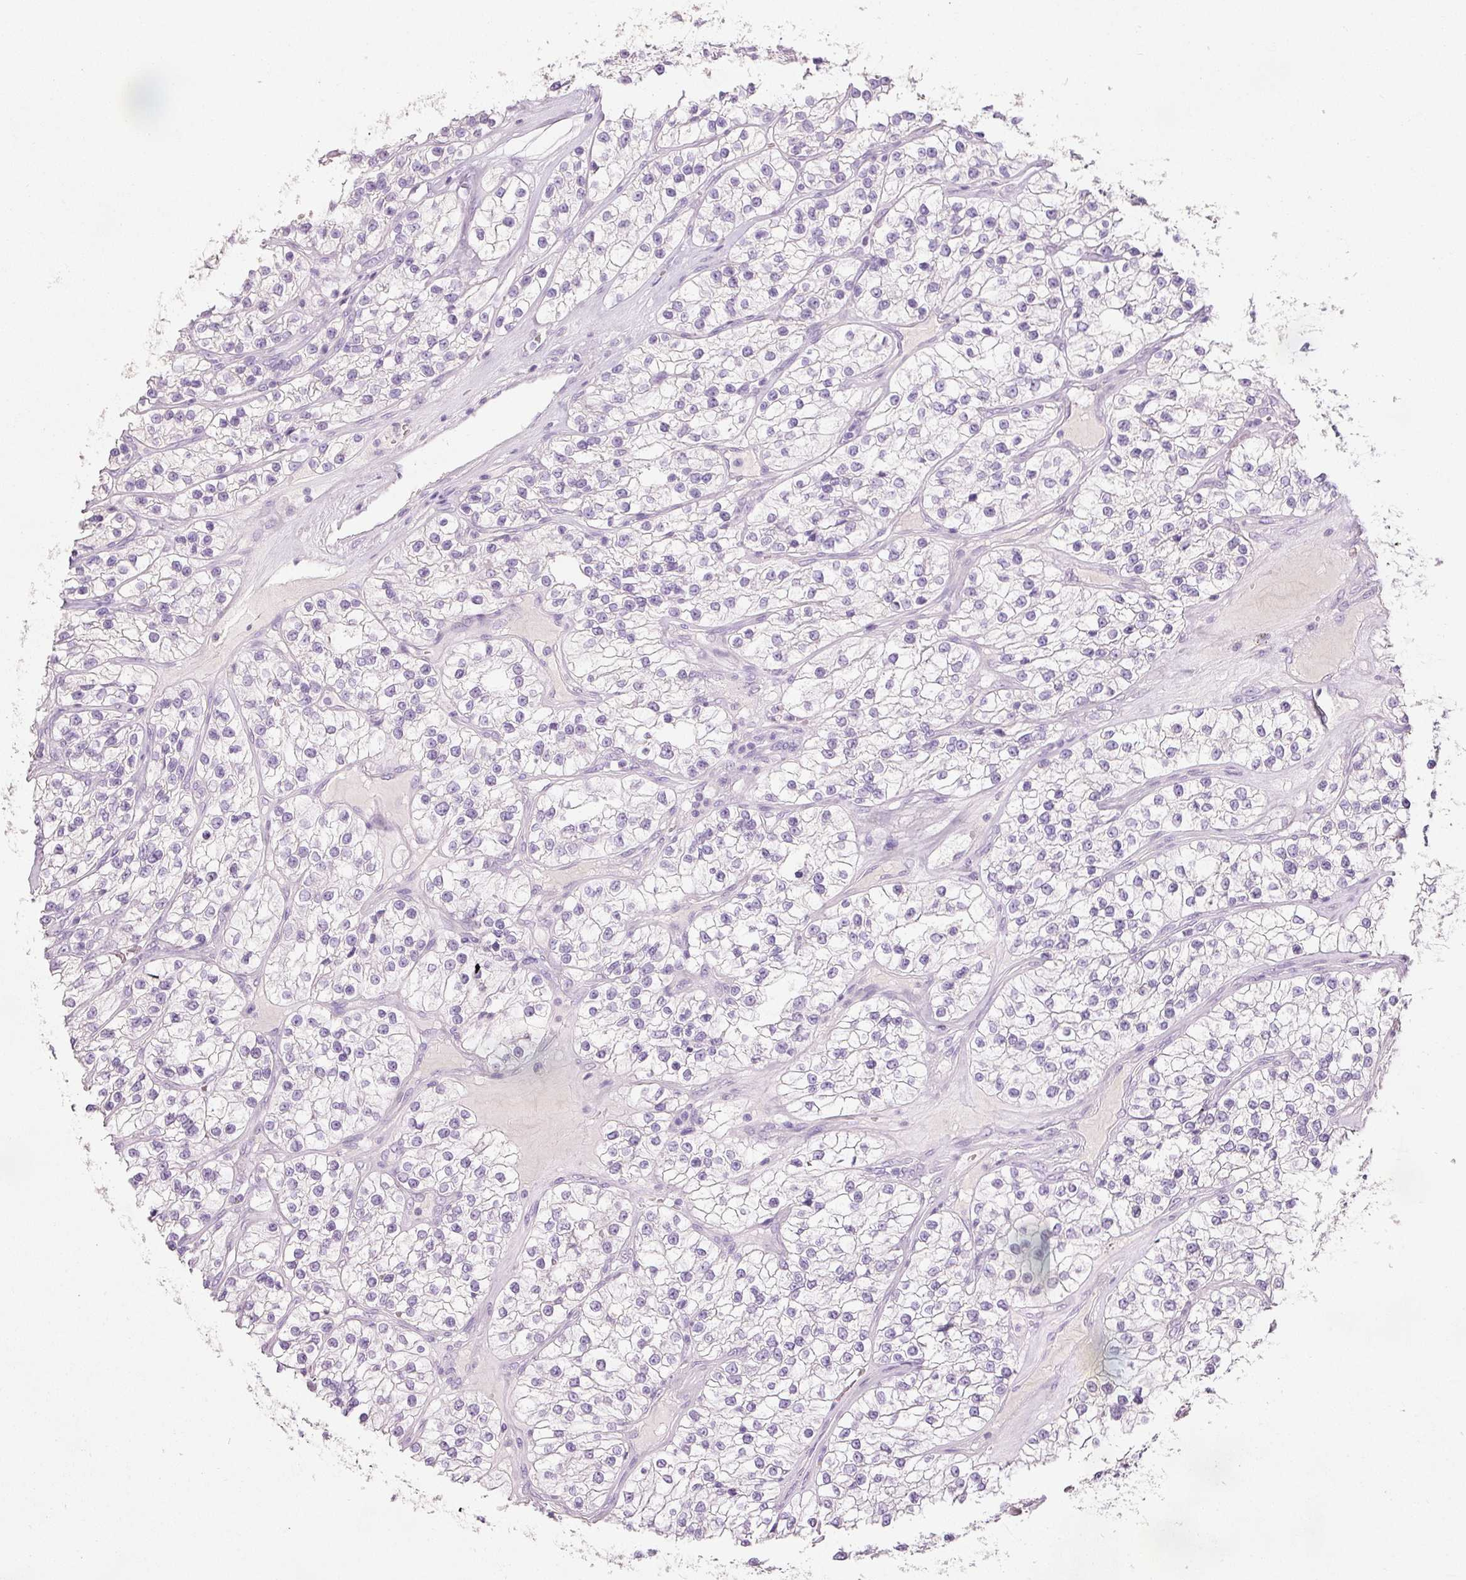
{"staining": {"intensity": "negative", "quantity": "none", "location": "none"}, "tissue": "renal cancer", "cell_type": "Tumor cells", "image_type": "cancer", "snomed": [{"axis": "morphology", "description": "Adenocarcinoma, NOS"}, {"axis": "topography", "description": "Kidney"}], "caption": "This is an IHC histopathology image of human adenocarcinoma (renal). There is no staining in tumor cells.", "gene": "DNM1", "patient": {"sex": "female", "age": 57}}